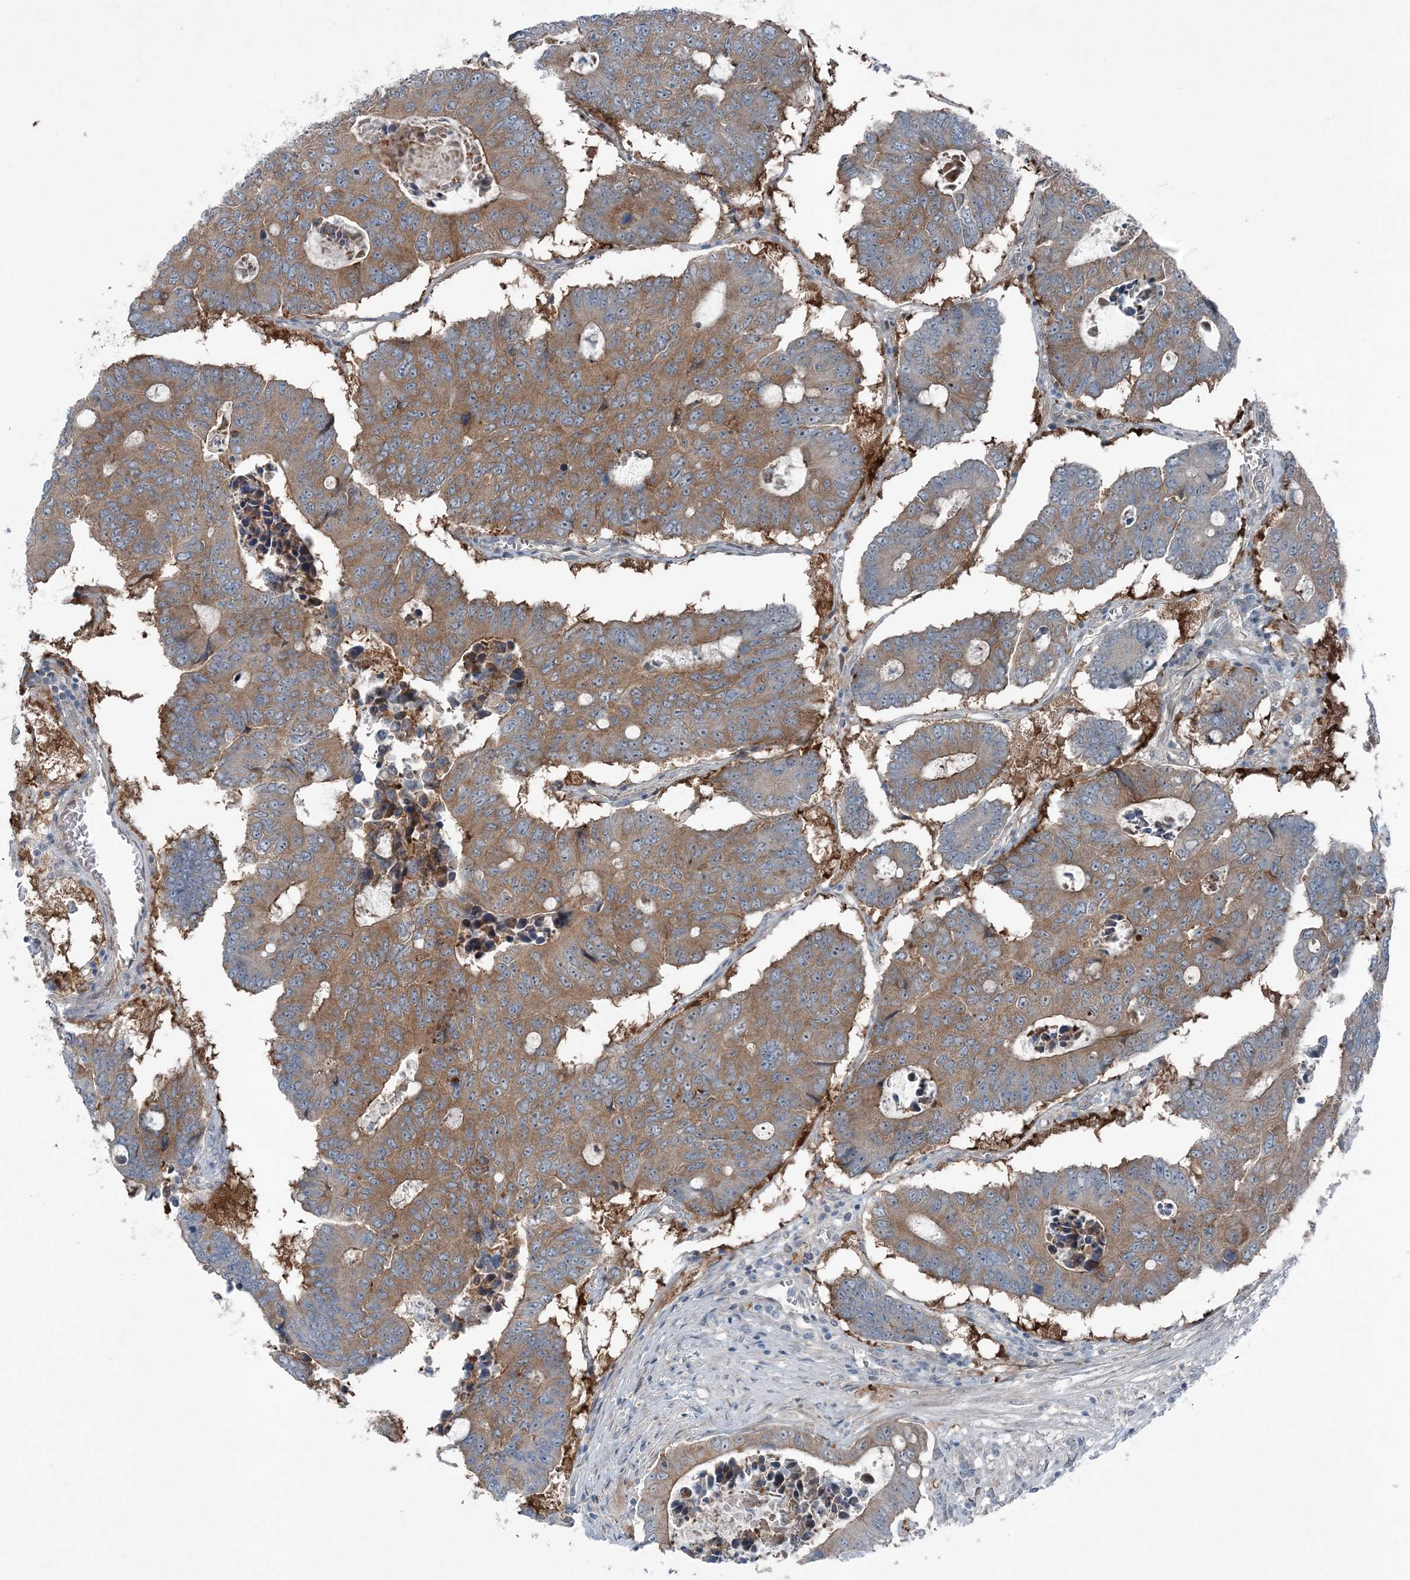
{"staining": {"intensity": "moderate", "quantity": ">75%", "location": "cytoplasmic/membranous"}, "tissue": "colorectal cancer", "cell_type": "Tumor cells", "image_type": "cancer", "snomed": [{"axis": "morphology", "description": "Adenocarcinoma, NOS"}, {"axis": "topography", "description": "Colon"}], "caption": "A medium amount of moderate cytoplasmic/membranous expression is appreciated in about >75% of tumor cells in adenocarcinoma (colorectal) tissue.", "gene": "KIAA1586", "patient": {"sex": "male", "age": 87}}